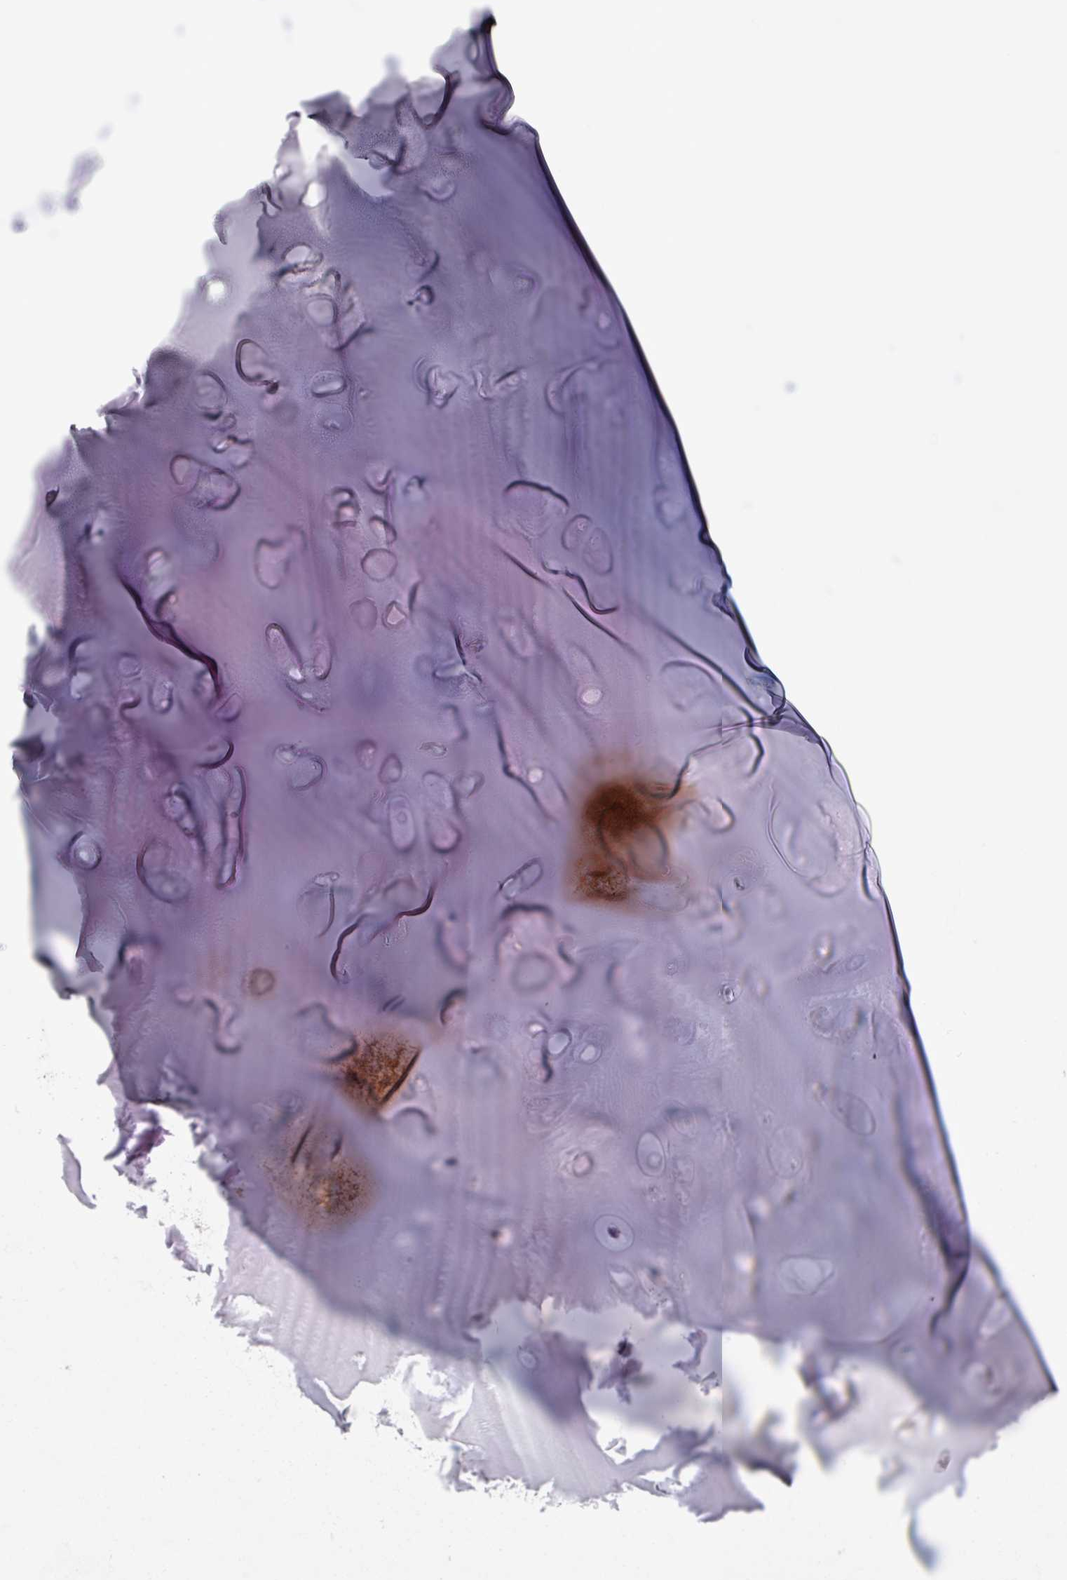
{"staining": {"intensity": "negative", "quantity": "none", "location": "none"}, "tissue": "soft tissue", "cell_type": "Chondrocytes", "image_type": "normal", "snomed": [{"axis": "morphology", "description": "Normal tissue, NOS"}, {"axis": "topography", "description": "Cartilage tissue"}], "caption": "Immunohistochemistry (IHC) of unremarkable soft tissue reveals no staining in chondrocytes.", "gene": "EFL1", "patient": {"sex": "male", "age": 80}}